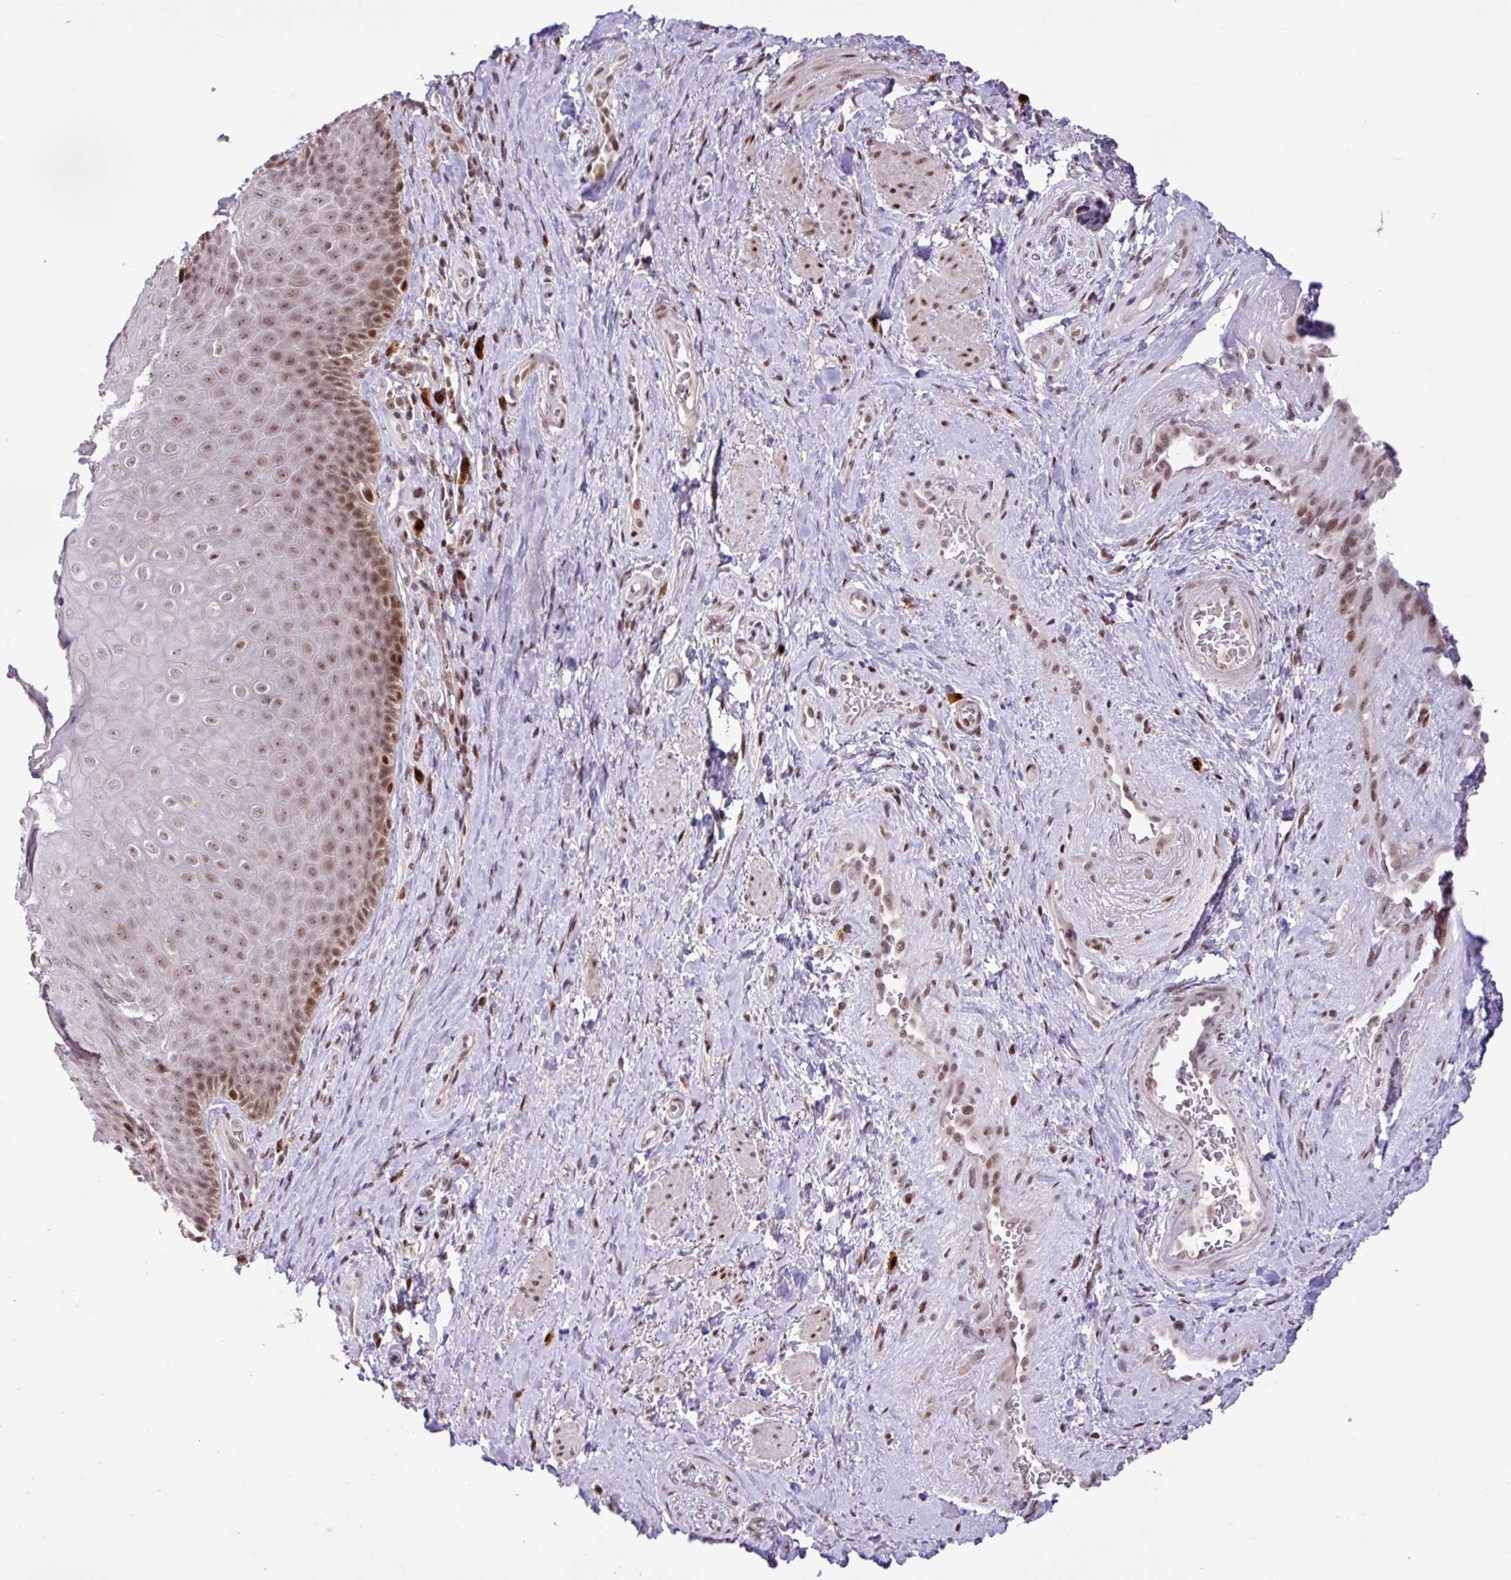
{"staining": {"intensity": "moderate", "quantity": ">75%", "location": "nuclear"}, "tissue": "skin", "cell_type": "Epidermal cells", "image_type": "normal", "snomed": [{"axis": "morphology", "description": "Normal tissue, NOS"}, {"axis": "topography", "description": "Anal"}, {"axis": "topography", "description": "Peripheral nerve tissue"}], "caption": "This is a histology image of IHC staining of benign skin, which shows moderate expression in the nuclear of epidermal cells.", "gene": "BRD3", "patient": {"sex": "male", "age": 53}}